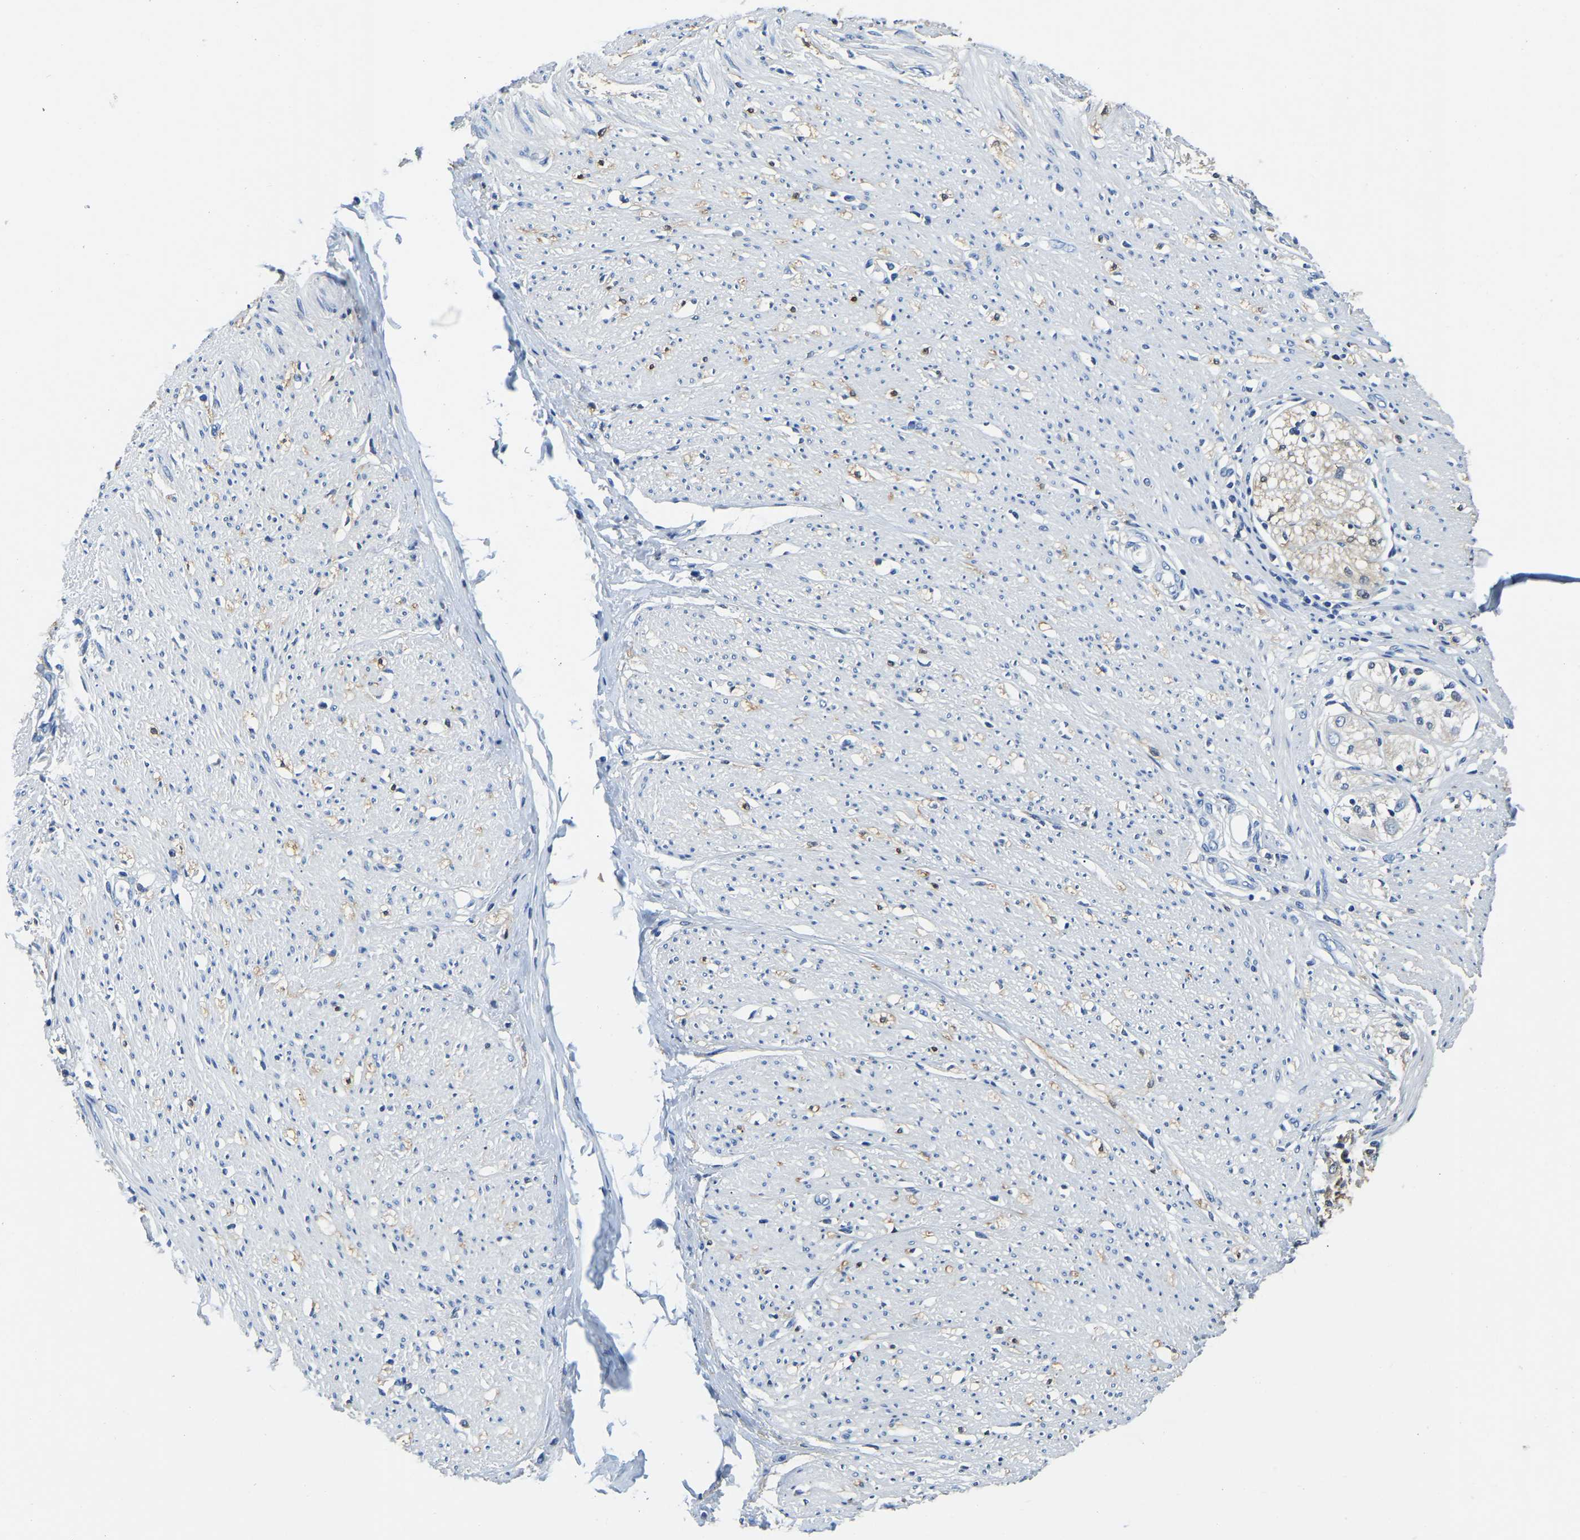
{"staining": {"intensity": "negative", "quantity": "none", "location": "none"}, "tissue": "adipose tissue", "cell_type": "Adipocytes", "image_type": "normal", "snomed": [{"axis": "morphology", "description": "Normal tissue, NOS"}, {"axis": "morphology", "description": "Adenocarcinoma, NOS"}, {"axis": "topography", "description": "Colon"}, {"axis": "topography", "description": "Peripheral nerve tissue"}], "caption": "IHC histopathology image of benign adipose tissue: adipose tissue stained with DAB (3,3'-diaminobenzidine) reveals no significant protein staining in adipocytes.", "gene": "ZDHHC13", "patient": {"sex": "male", "age": 14}}